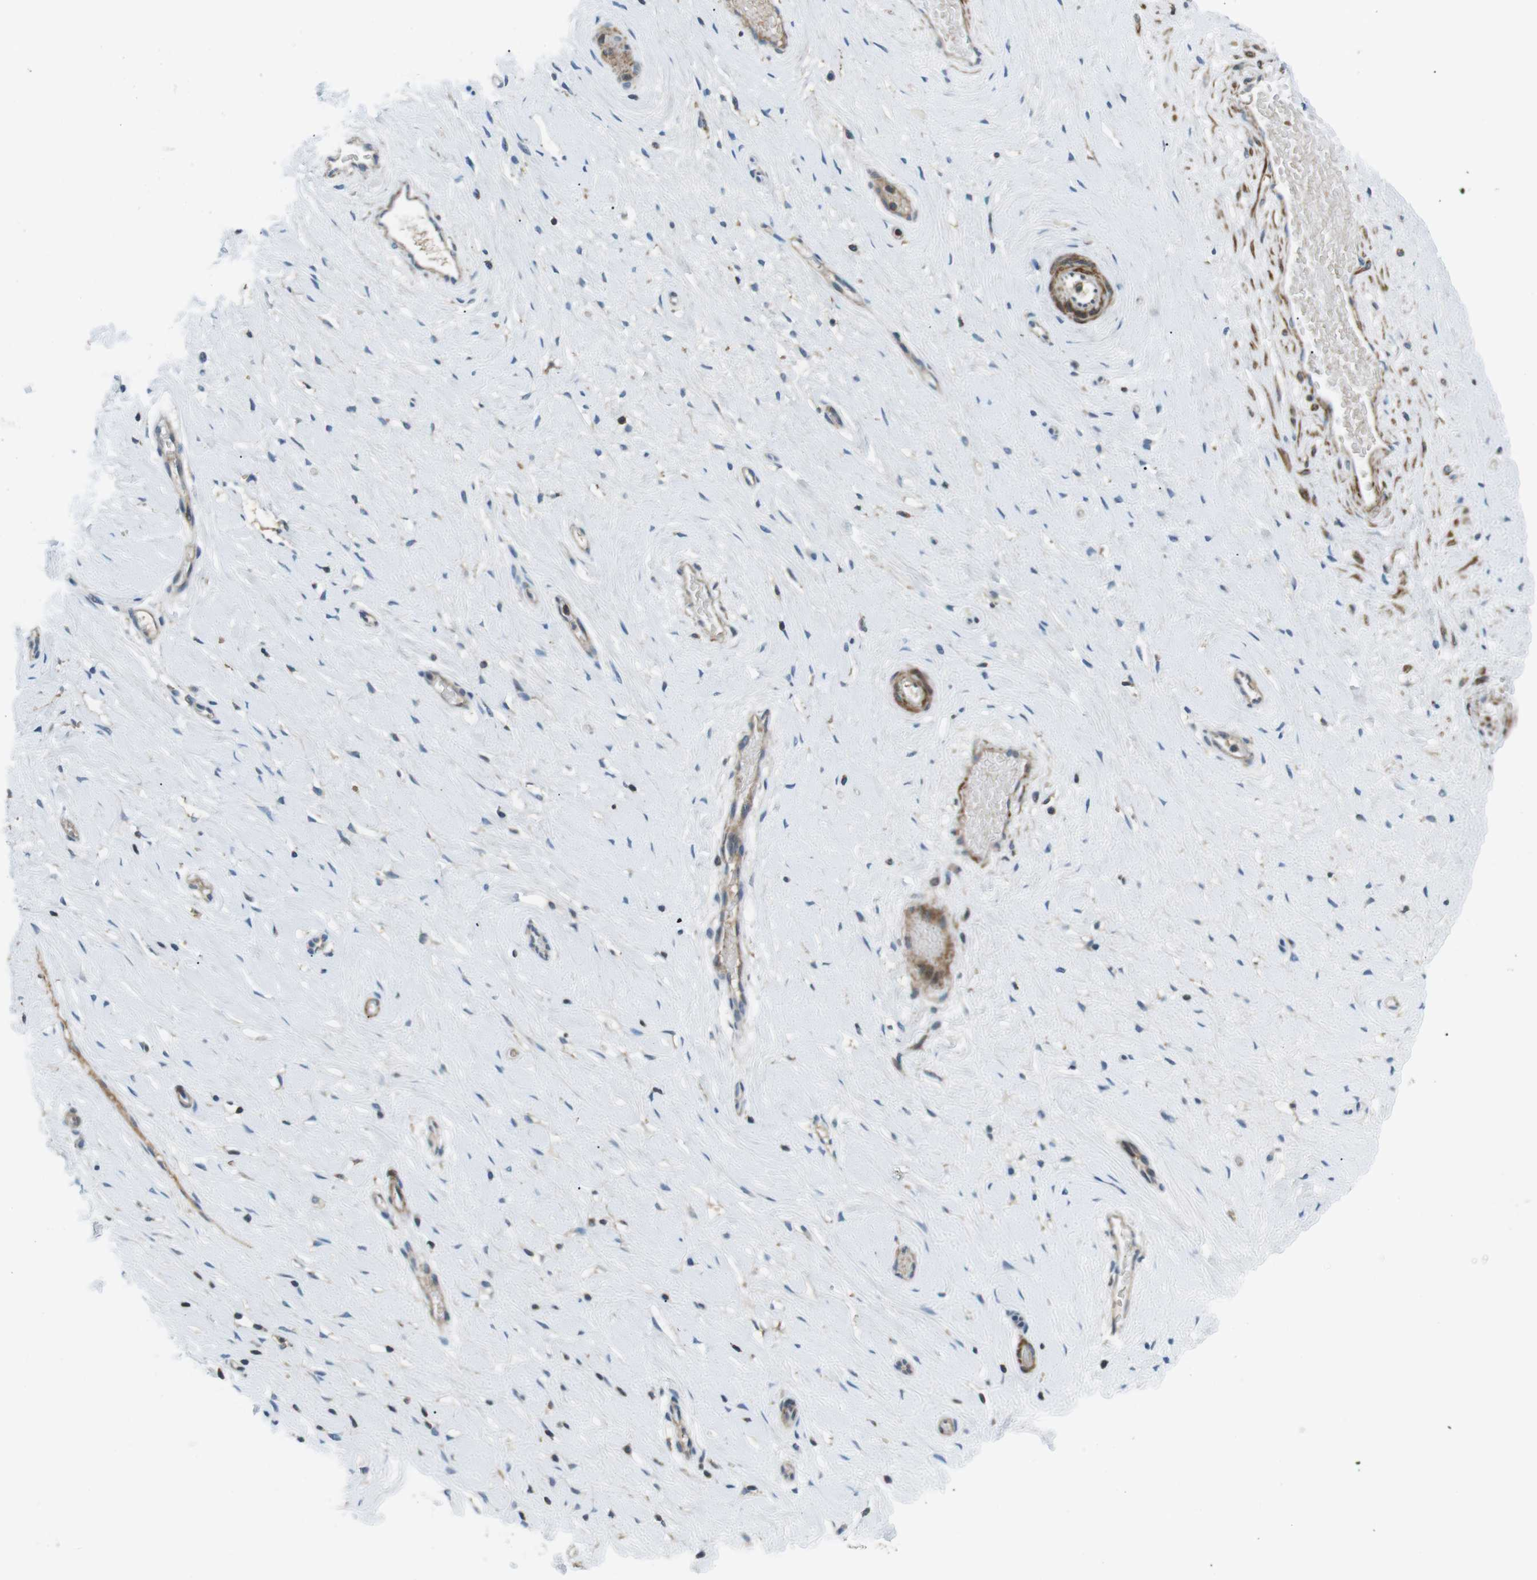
{"staining": {"intensity": "negative", "quantity": "none", "location": "none"}, "tissue": "cervix", "cell_type": "Squamous epithelial cells", "image_type": "normal", "snomed": [{"axis": "morphology", "description": "Normal tissue, NOS"}, {"axis": "topography", "description": "Cervix"}], "caption": "Human cervix stained for a protein using immunohistochemistry (IHC) reveals no positivity in squamous epithelial cells.", "gene": "ARVCF", "patient": {"sex": "female", "age": 39}}